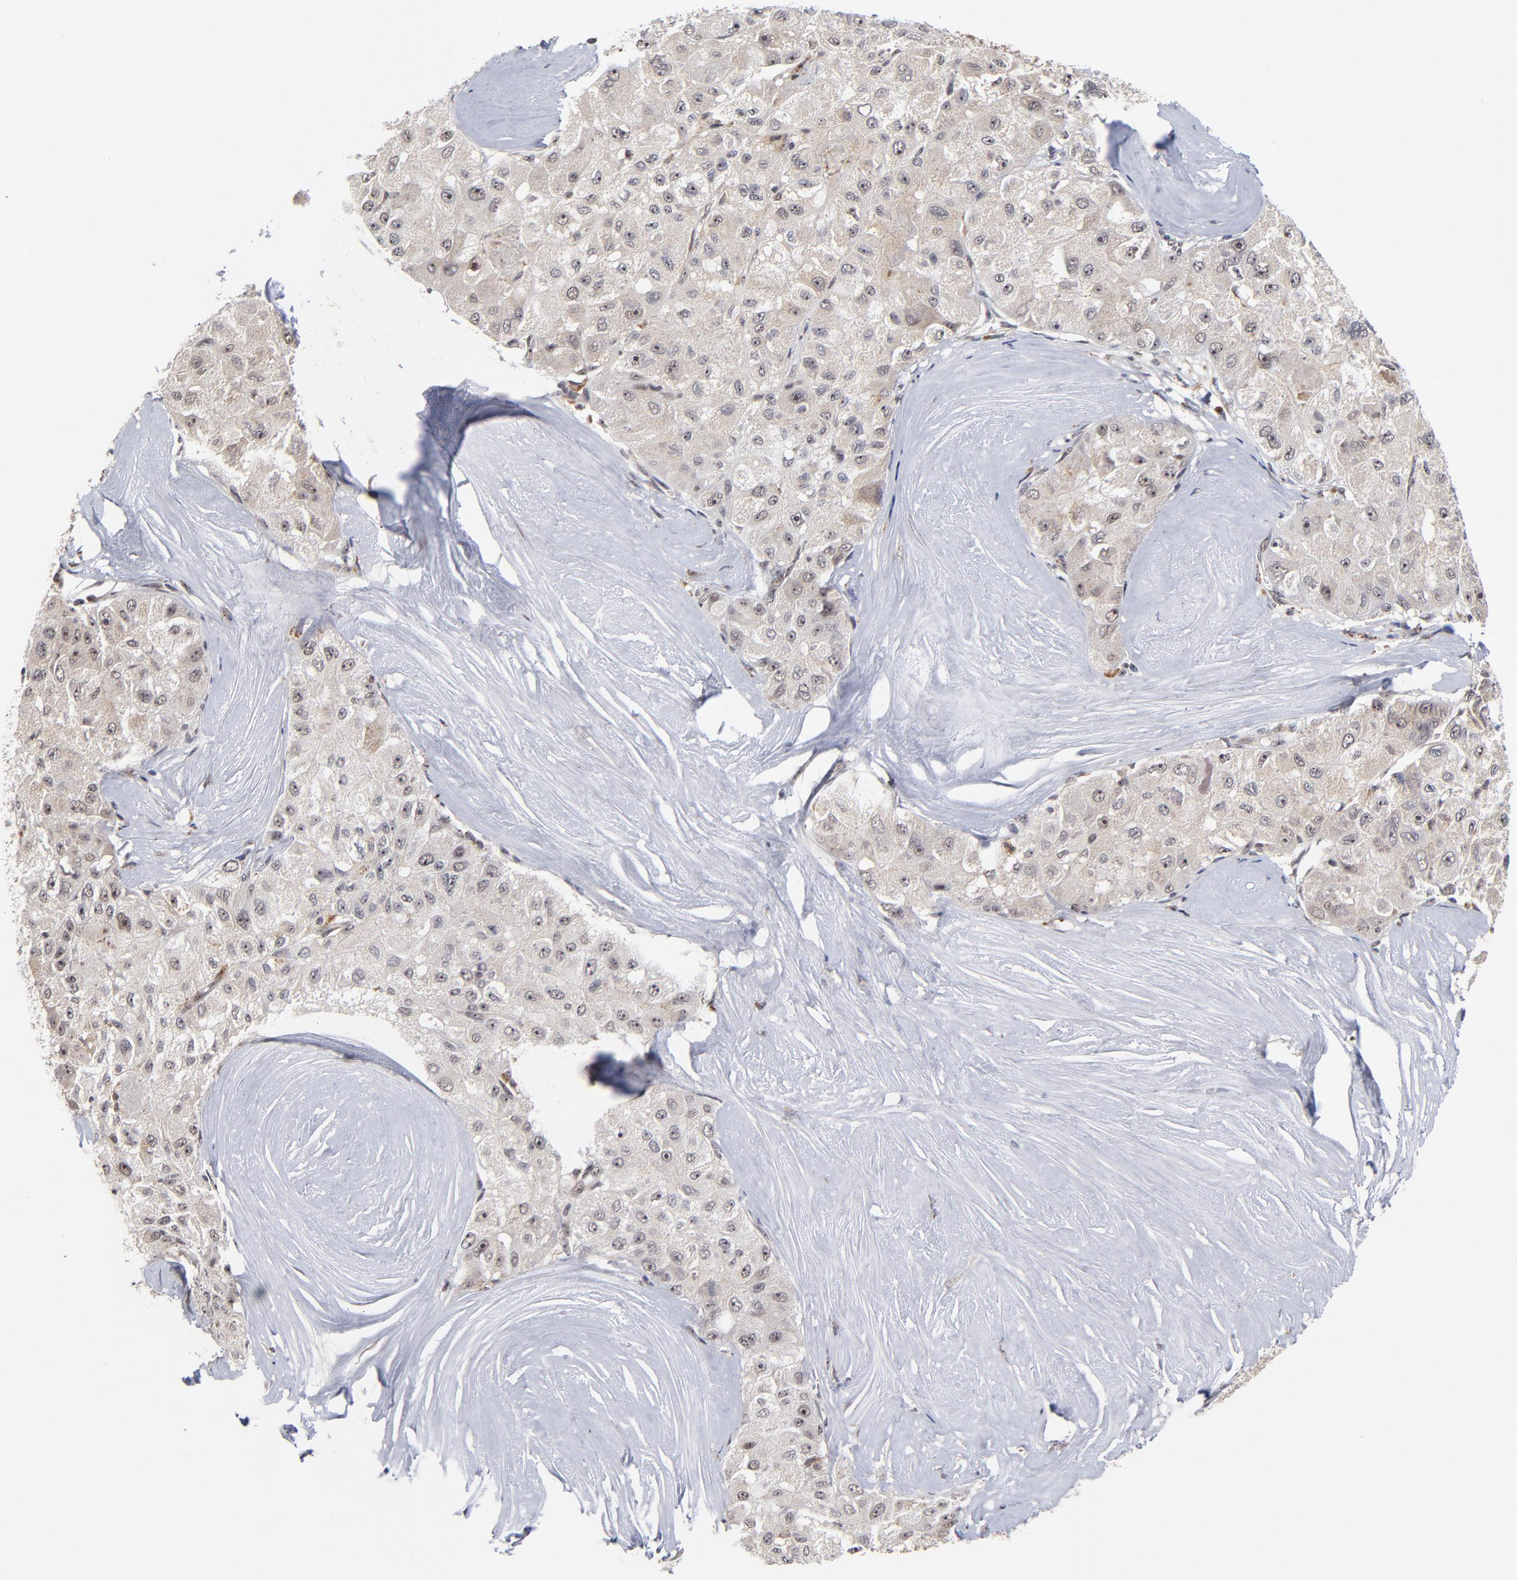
{"staining": {"intensity": "weak", "quantity": ">75%", "location": "cytoplasmic/membranous"}, "tissue": "liver cancer", "cell_type": "Tumor cells", "image_type": "cancer", "snomed": [{"axis": "morphology", "description": "Carcinoma, Hepatocellular, NOS"}, {"axis": "topography", "description": "Liver"}], "caption": "The image reveals immunohistochemical staining of liver cancer. There is weak cytoplasmic/membranous positivity is identified in approximately >75% of tumor cells.", "gene": "ZNF419", "patient": {"sex": "male", "age": 80}}